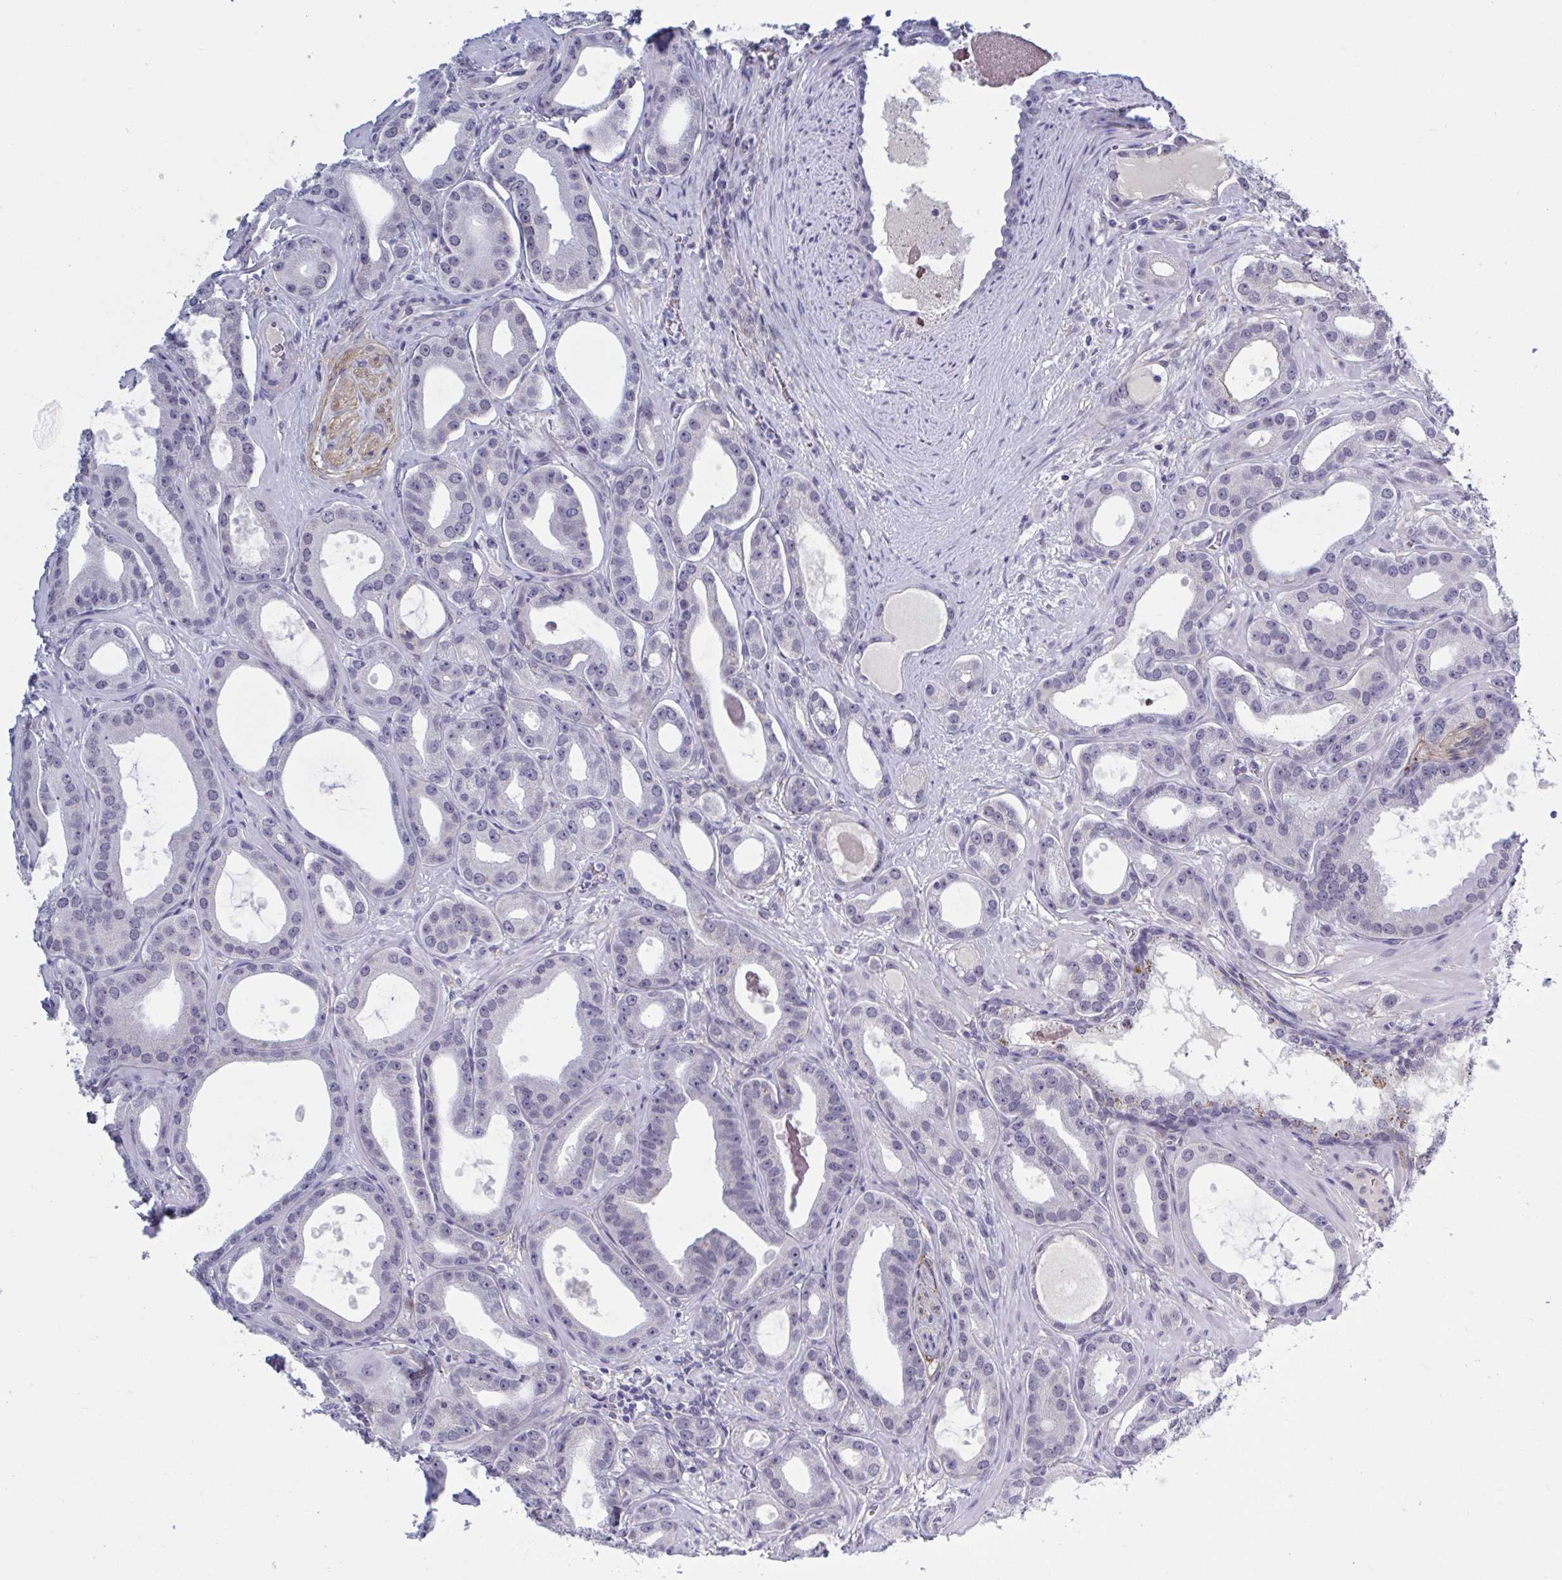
{"staining": {"intensity": "negative", "quantity": "none", "location": "none"}, "tissue": "prostate cancer", "cell_type": "Tumor cells", "image_type": "cancer", "snomed": [{"axis": "morphology", "description": "Adenocarcinoma, High grade"}, {"axis": "topography", "description": "Prostate"}], "caption": "A histopathology image of prostate cancer stained for a protein exhibits no brown staining in tumor cells.", "gene": "TCEAL8", "patient": {"sex": "male", "age": 65}}